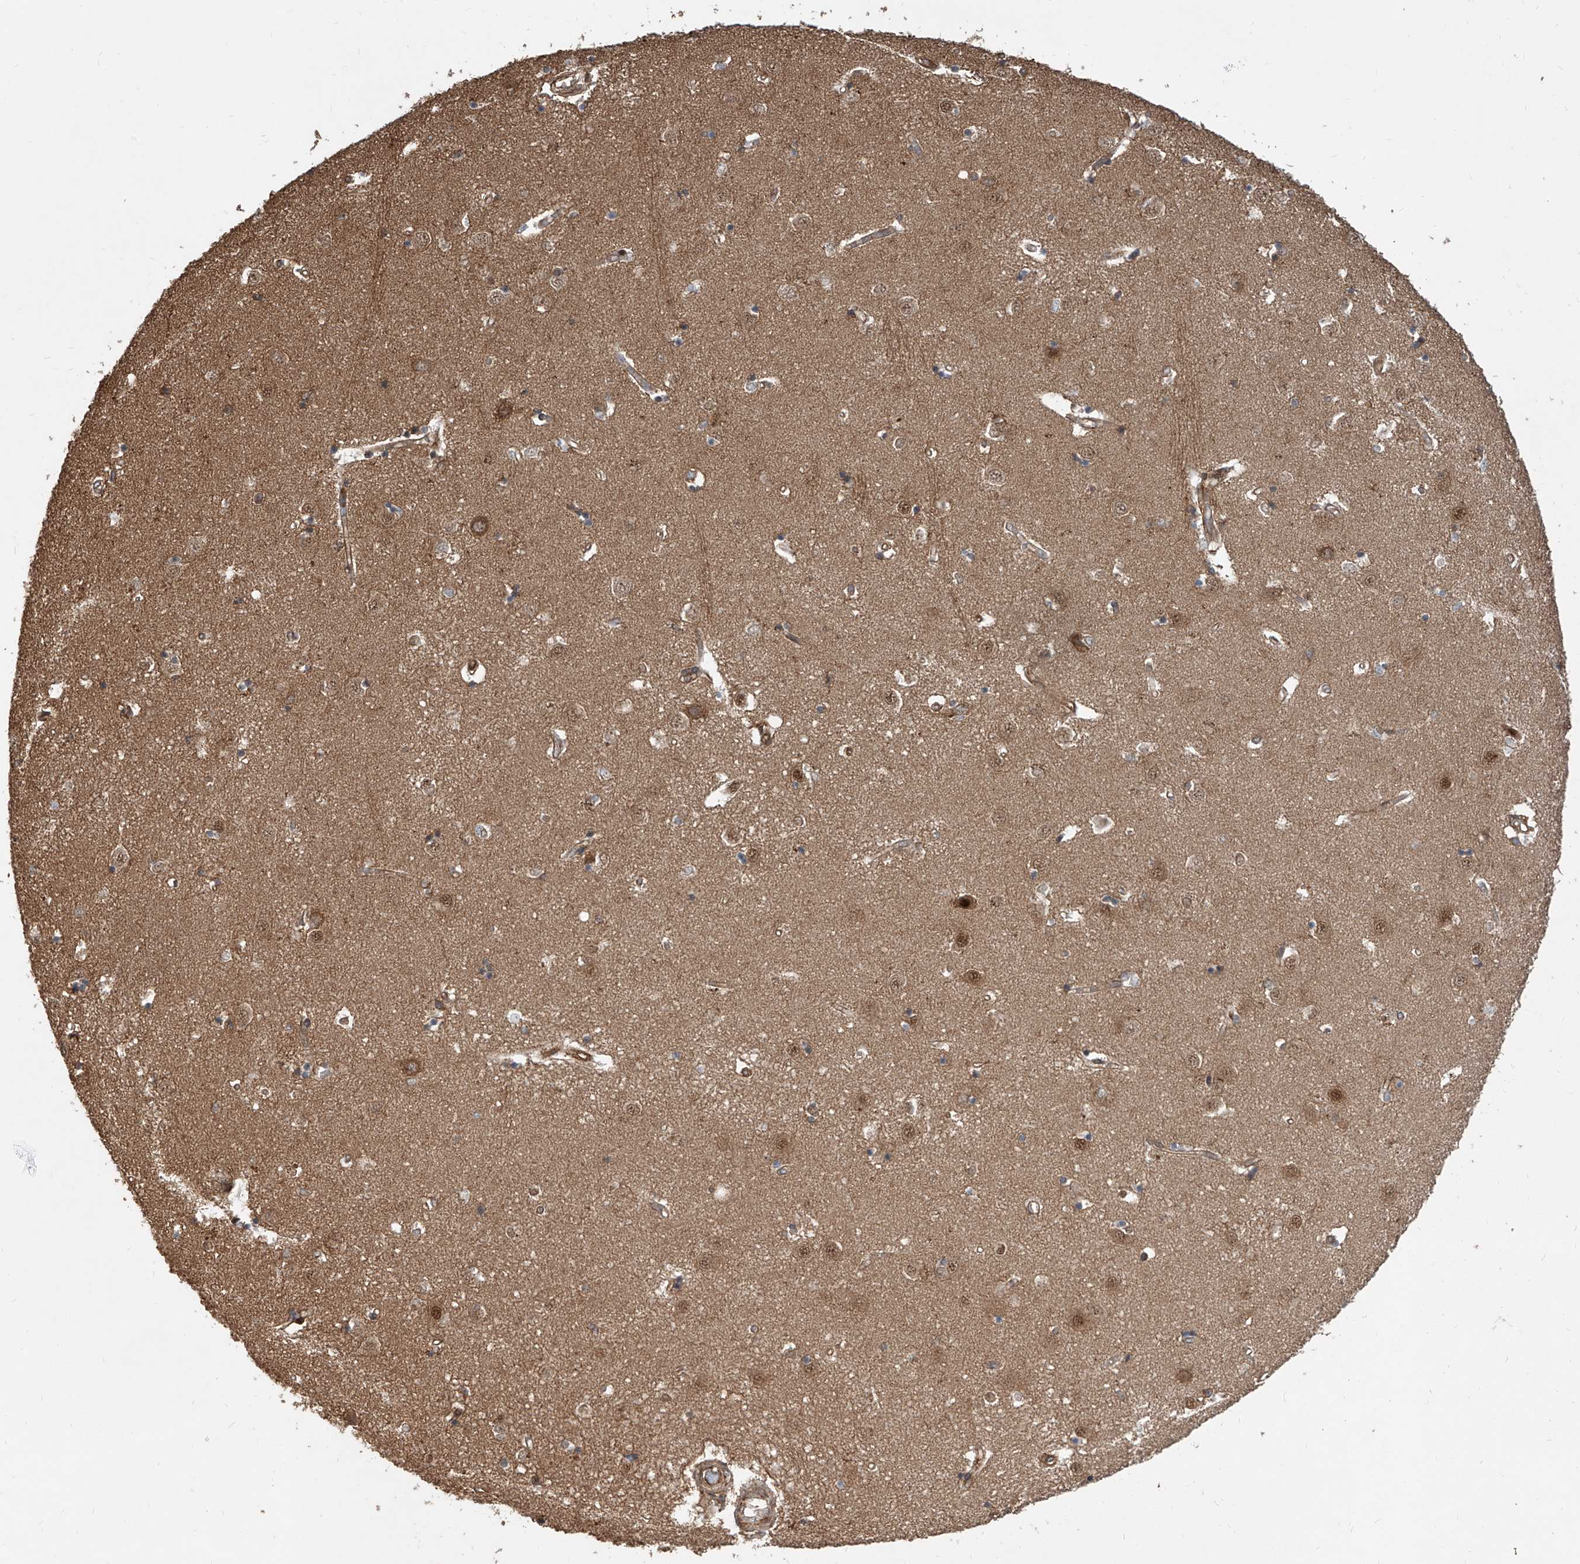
{"staining": {"intensity": "moderate", "quantity": "<25%", "location": "cytoplasmic/membranous,nuclear"}, "tissue": "caudate", "cell_type": "Glial cells", "image_type": "normal", "snomed": [{"axis": "morphology", "description": "Normal tissue, NOS"}, {"axis": "topography", "description": "Lateral ventricle wall"}], "caption": "Glial cells show low levels of moderate cytoplasmic/membranous,nuclear positivity in approximately <25% of cells in unremarkable human caudate.", "gene": "MAGED2", "patient": {"sex": "male", "age": 45}}